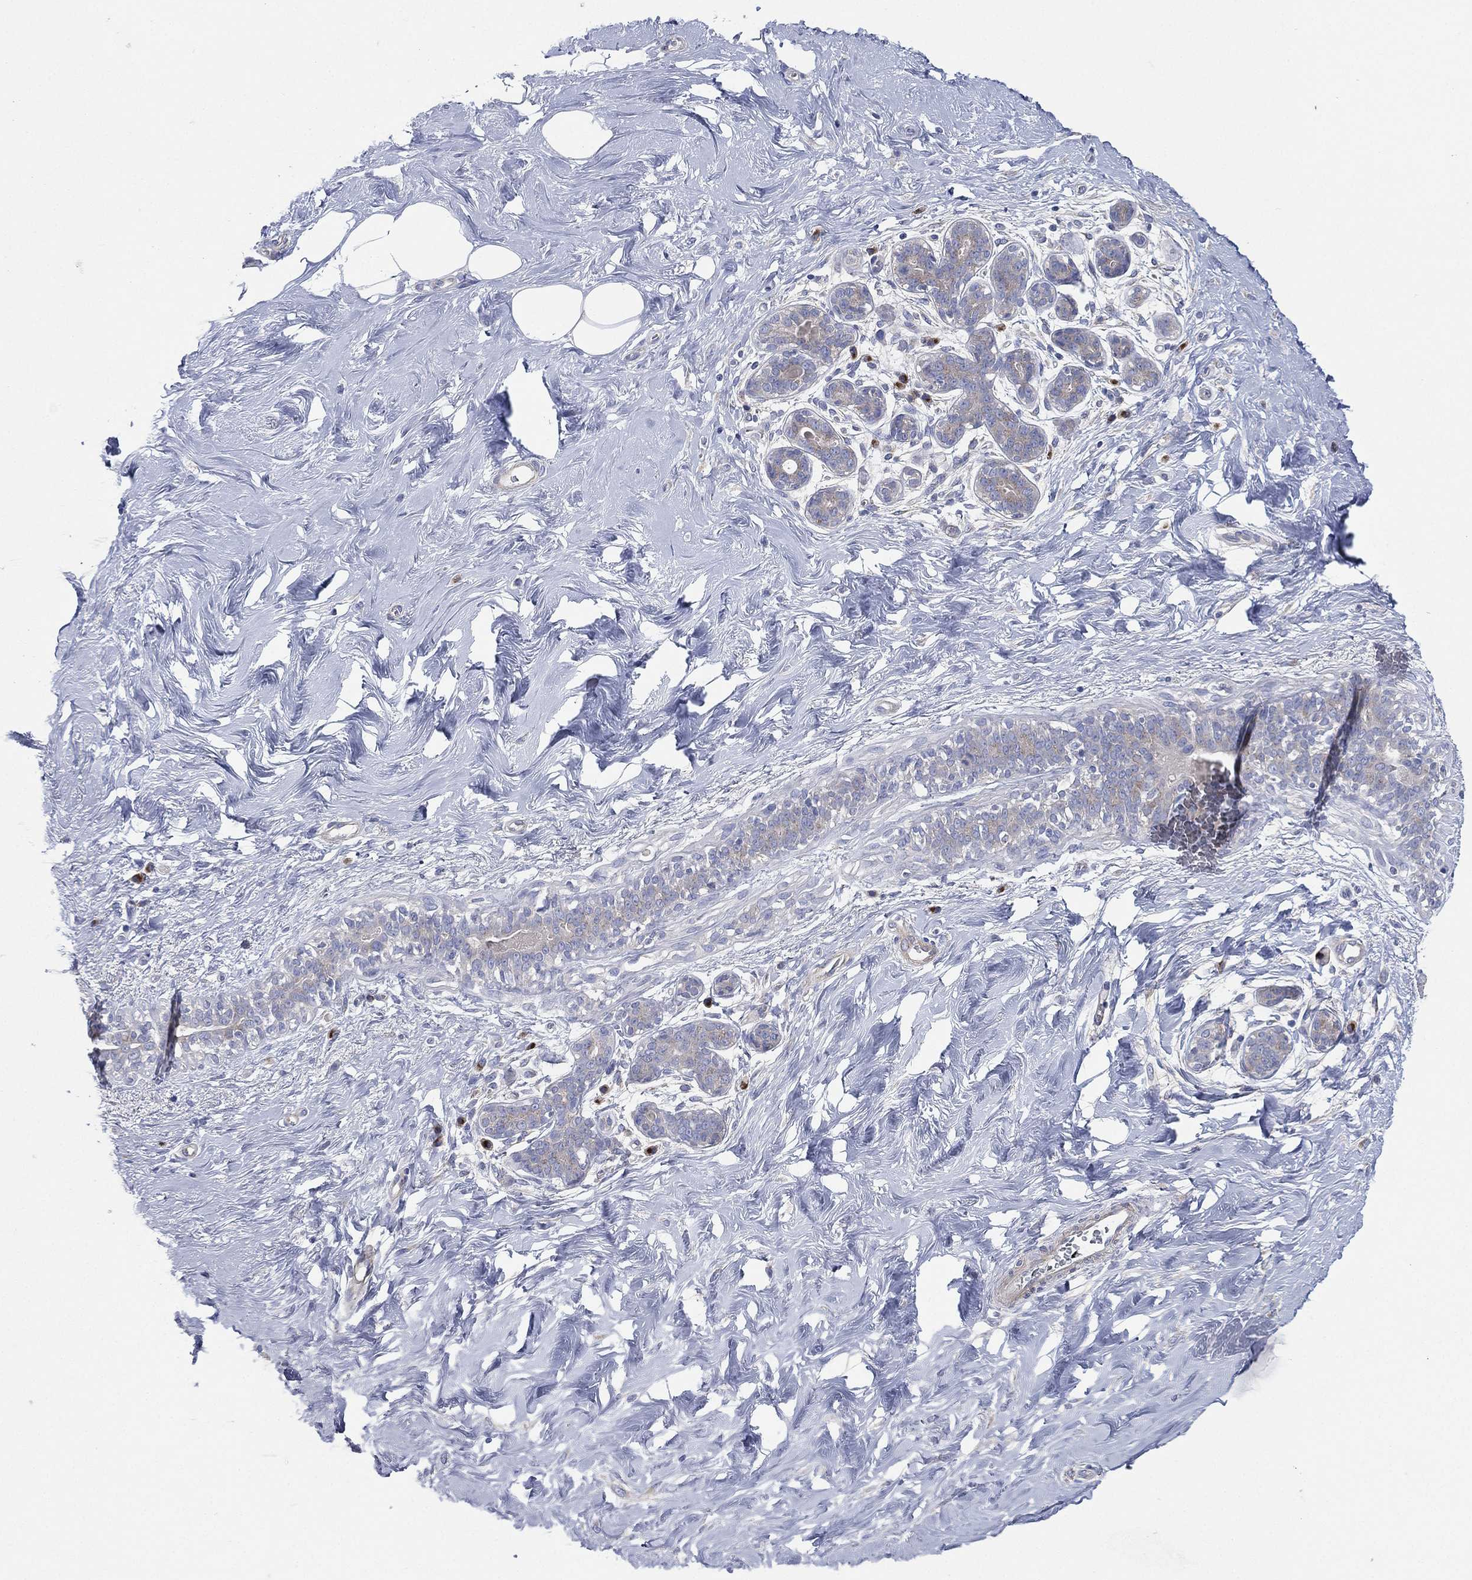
{"staining": {"intensity": "negative", "quantity": "none", "location": "none"}, "tissue": "breast", "cell_type": "Adipocytes", "image_type": "normal", "snomed": [{"axis": "morphology", "description": "Normal tissue, NOS"}, {"axis": "topography", "description": "Breast"}], "caption": "Immunohistochemistry image of normal breast stained for a protein (brown), which exhibits no staining in adipocytes.", "gene": "ATP8A2", "patient": {"sex": "female", "age": 43}}